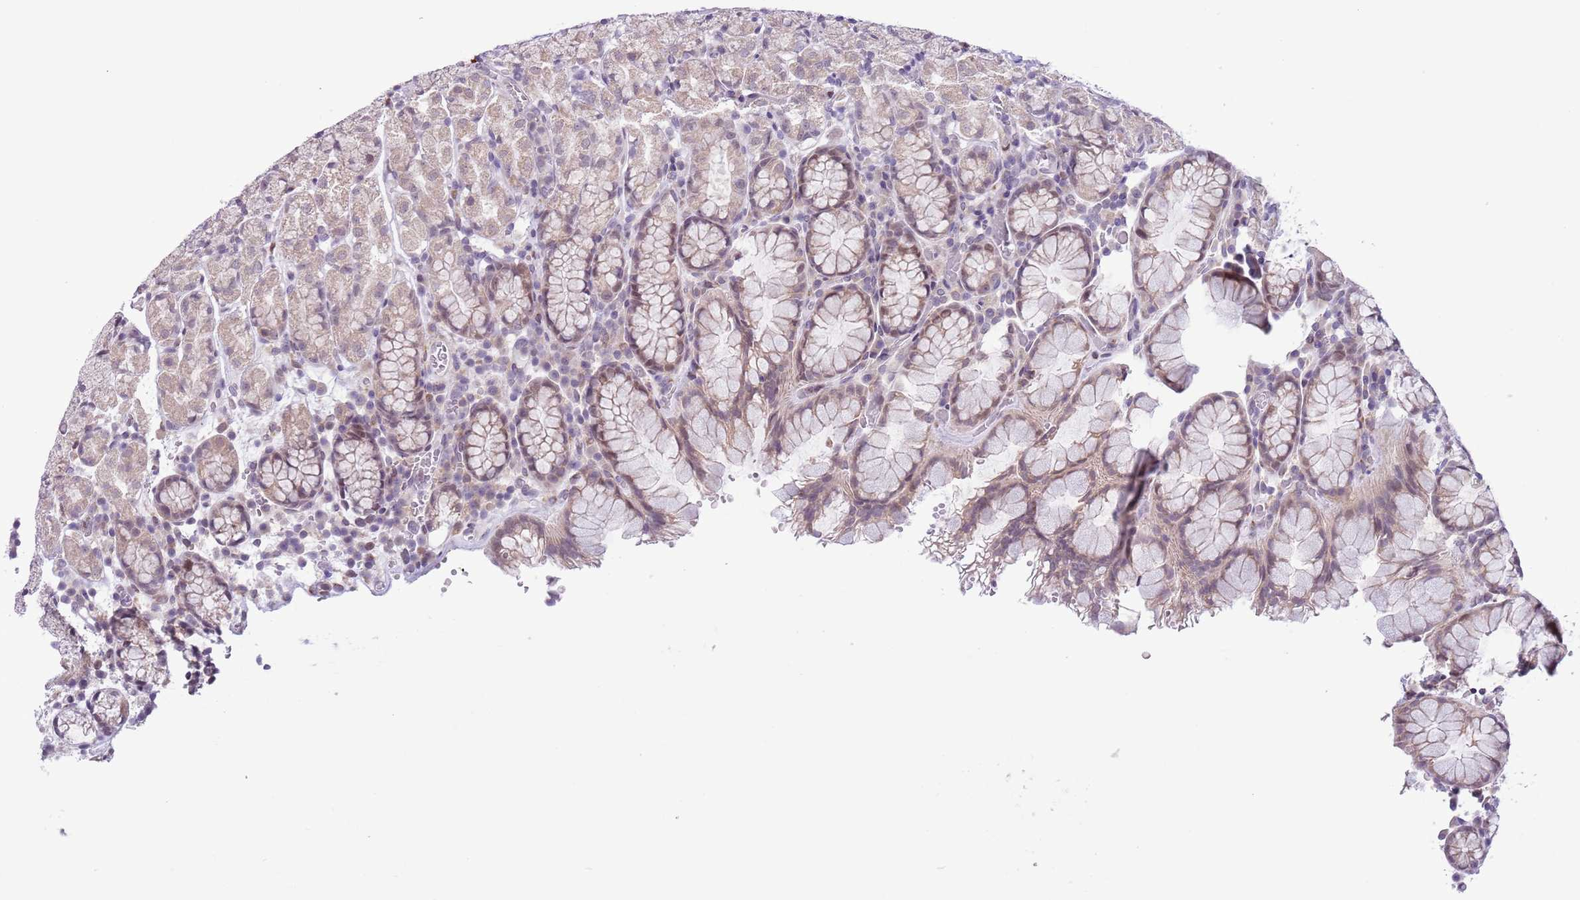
{"staining": {"intensity": "weak", "quantity": "25%-75%", "location": "cytoplasmic/membranous,nuclear"}, "tissue": "stomach", "cell_type": "Glandular cells", "image_type": "normal", "snomed": [{"axis": "morphology", "description": "Normal tissue, NOS"}, {"axis": "topography", "description": "Stomach, upper"}, {"axis": "topography", "description": "Stomach"}], "caption": "Protein positivity by IHC shows weak cytoplasmic/membranous,nuclear staining in about 25%-75% of glandular cells in unremarkable stomach.", "gene": "ZNF576", "patient": {"sex": "male", "age": 62}}